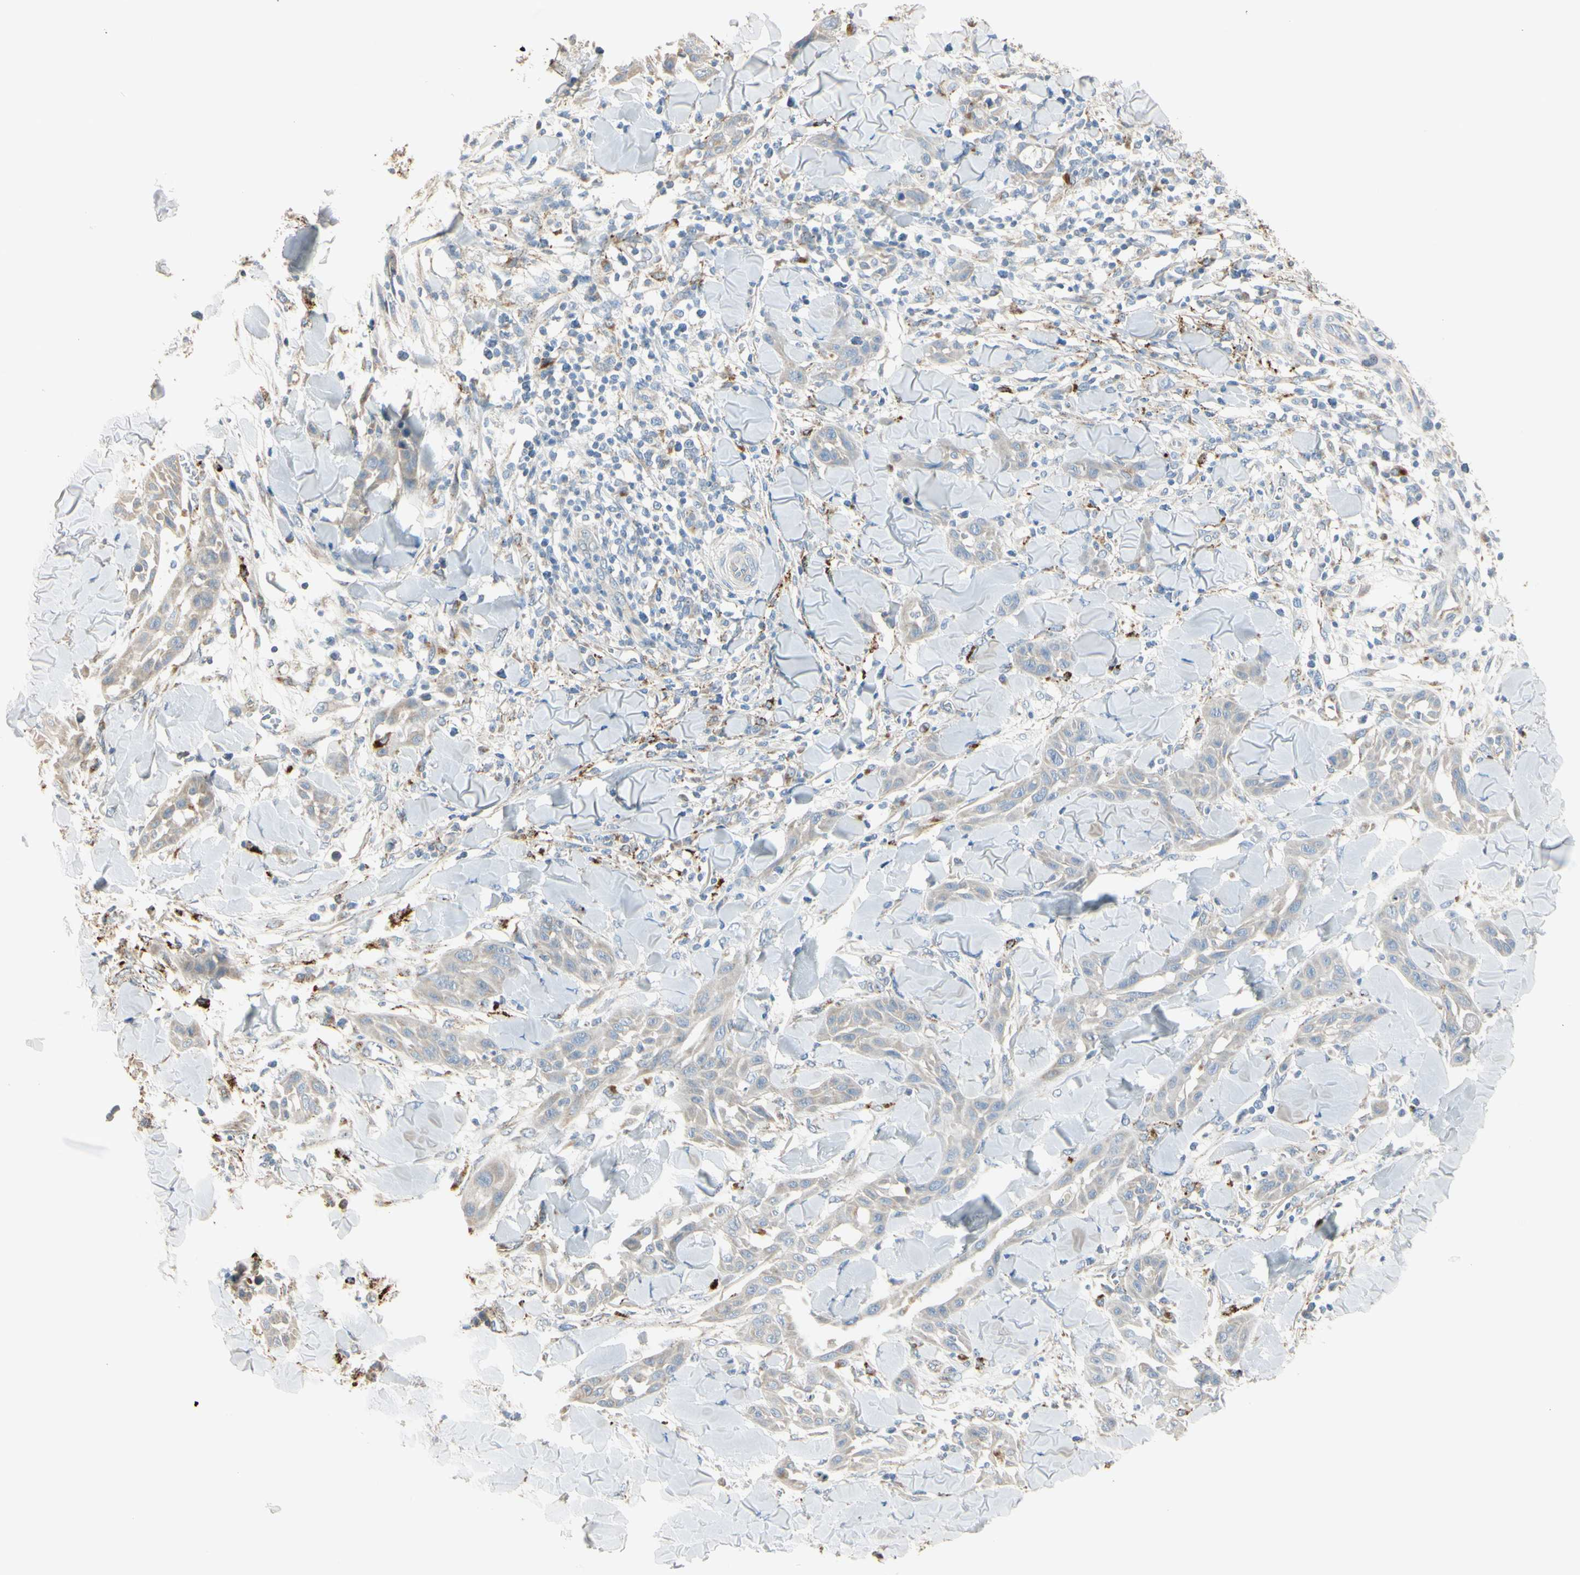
{"staining": {"intensity": "weak", "quantity": "25%-75%", "location": "cytoplasmic/membranous"}, "tissue": "skin cancer", "cell_type": "Tumor cells", "image_type": "cancer", "snomed": [{"axis": "morphology", "description": "Squamous cell carcinoma, NOS"}, {"axis": "topography", "description": "Skin"}], "caption": "Skin cancer tissue shows weak cytoplasmic/membranous staining in approximately 25%-75% of tumor cells, visualized by immunohistochemistry. (brown staining indicates protein expression, while blue staining denotes nuclei).", "gene": "ANGPTL1", "patient": {"sex": "male", "age": 24}}